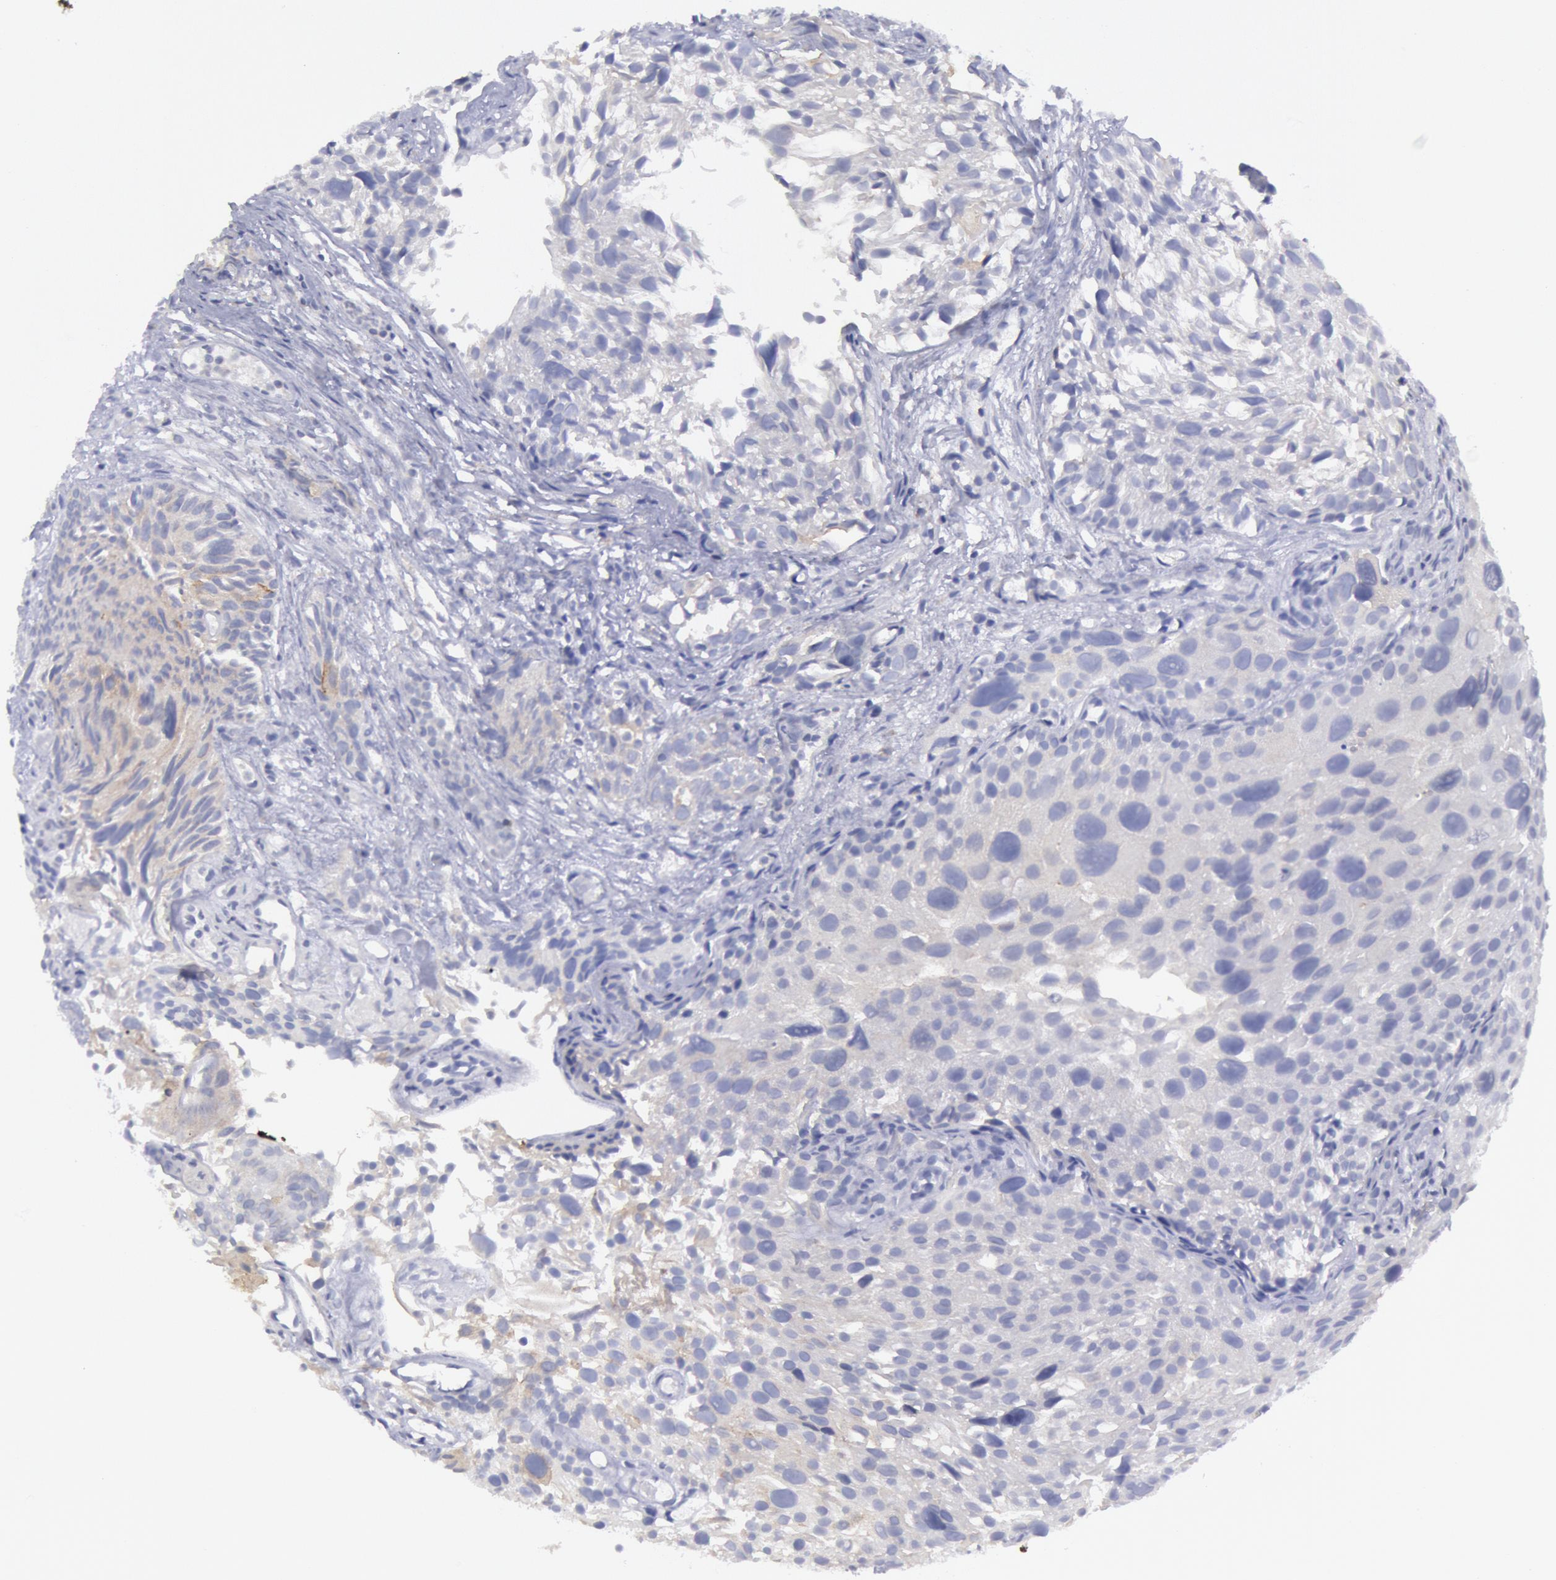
{"staining": {"intensity": "negative", "quantity": "none", "location": "none"}, "tissue": "urothelial cancer", "cell_type": "Tumor cells", "image_type": "cancer", "snomed": [{"axis": "morphology", "description": "Urothelial carcinoma, High grade"}, {"axis": "topography", "description": "Urinary bladder"}], "caption": "Immunohistochemistry (IHC) image of human urothelial cancer stained for a protein (brown), which displays no expression in tumor cells.", "gene": "MYH7", "patient": {"sex": "female", "age": 78}}